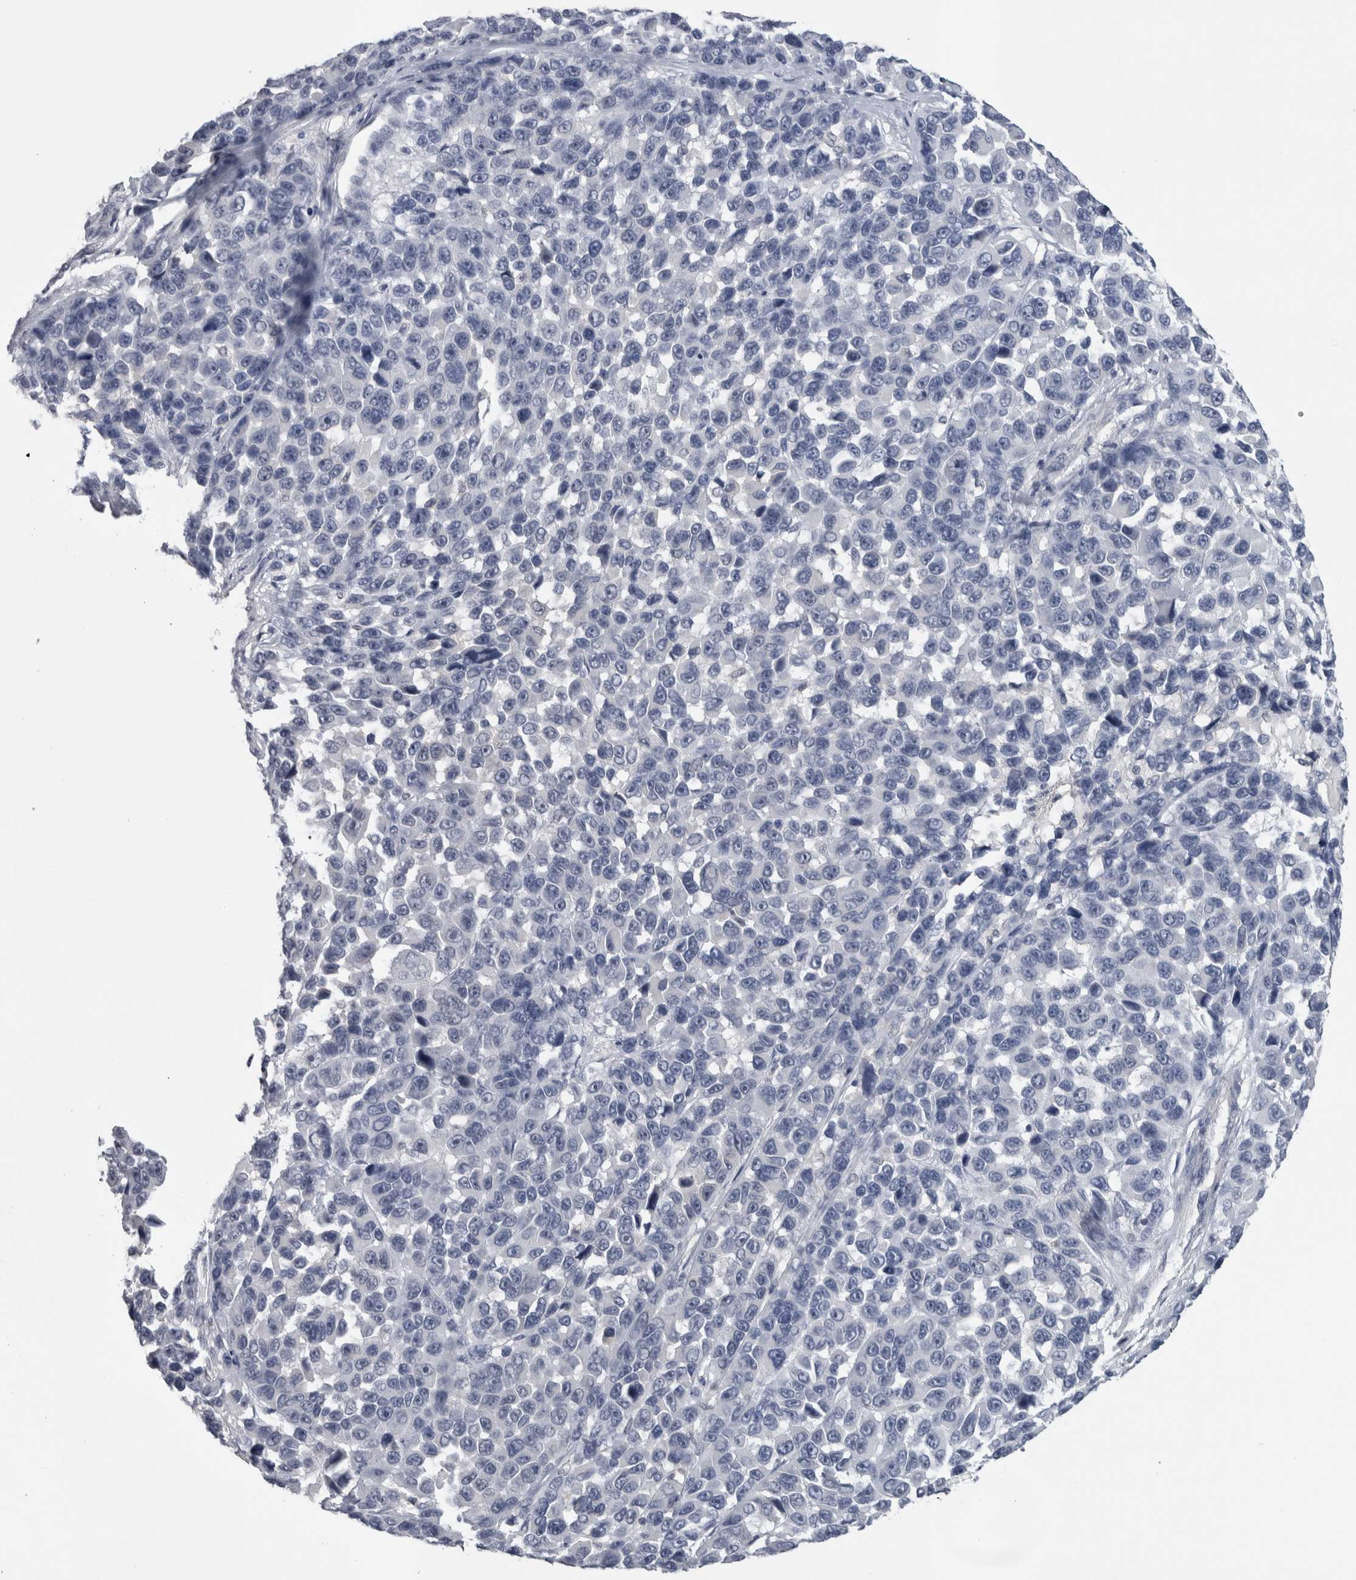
{"staining": {"intensity": "negative", "quantity": "none", "location": "none"}, "tissue": "melanoma", "cell_type": "Tumor cells", "image_type": "cancer", "snomed": [{"axis": "morphology", "description": "Malignant melanoma, NOS"}, {"axis": "topography", "description": "Skin"}], "caption": "Malignant melanoma stained for a protein using IHC displays no staining tumor cells.", "gene": "NAPRT", "patient": {"sex": "male", "age": 53}}